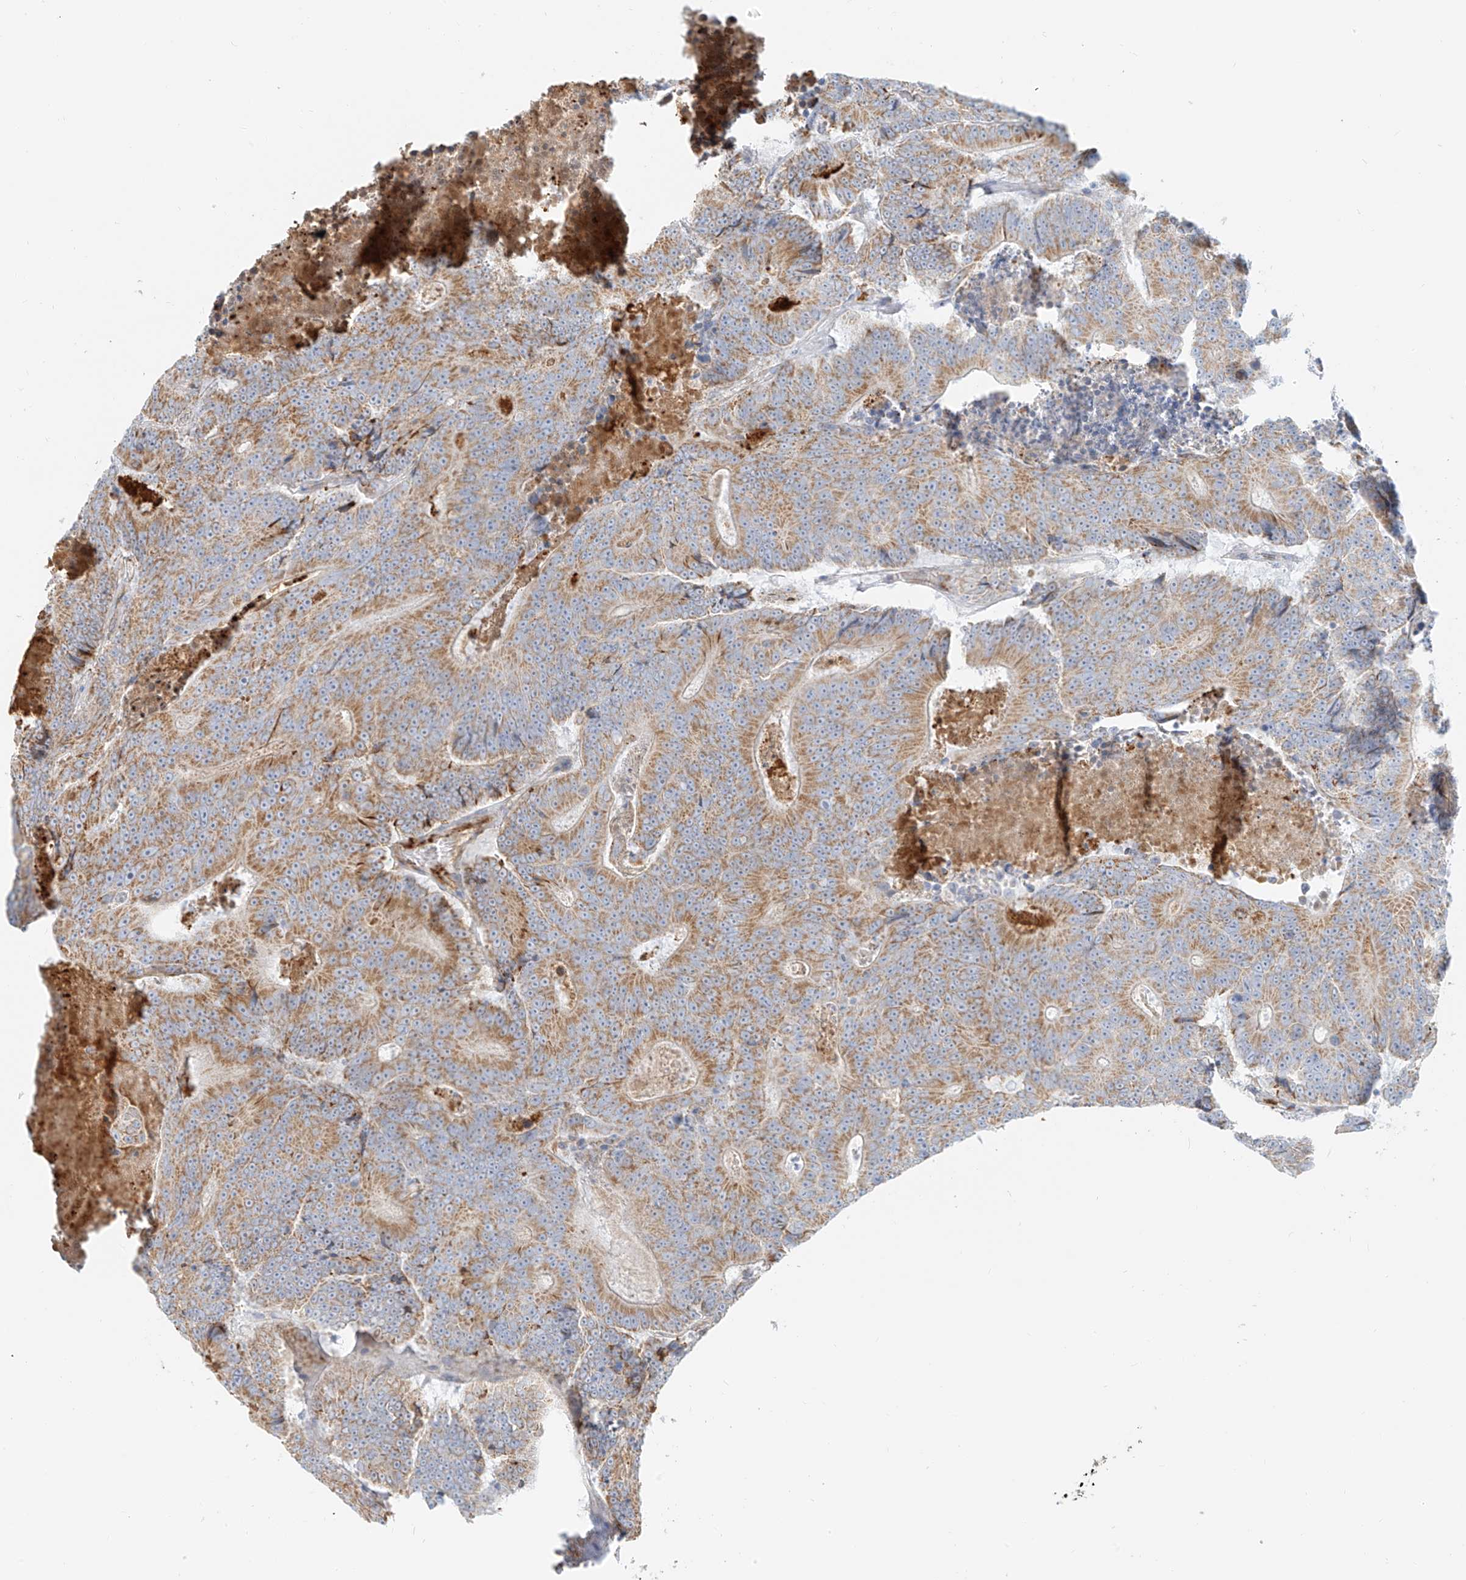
{"staining": {"intensity": "moderate", "quantity": "25%-75%", "location": "cytoplasmic/membranous"}, "tissue": "colorectal cancer", "cell_type": "Tumor cells", "image_type": "cancer", "snomed": [{"axis": "morphology", "description": "Adenocarcinoma, NOS"}, {"axis": "topography", "description": "Colon"}], "caption": "This photomicrograph shows immunohistochemistry (IHC) staining of colorectal cancer (adenocarcinoma), with medium moderate cytoplasmic/membranous positivity in approximately 25%-75% of tumor cells.", "gene": "OCSTAMP", "patient": {"sex": "male", "age": 83}}